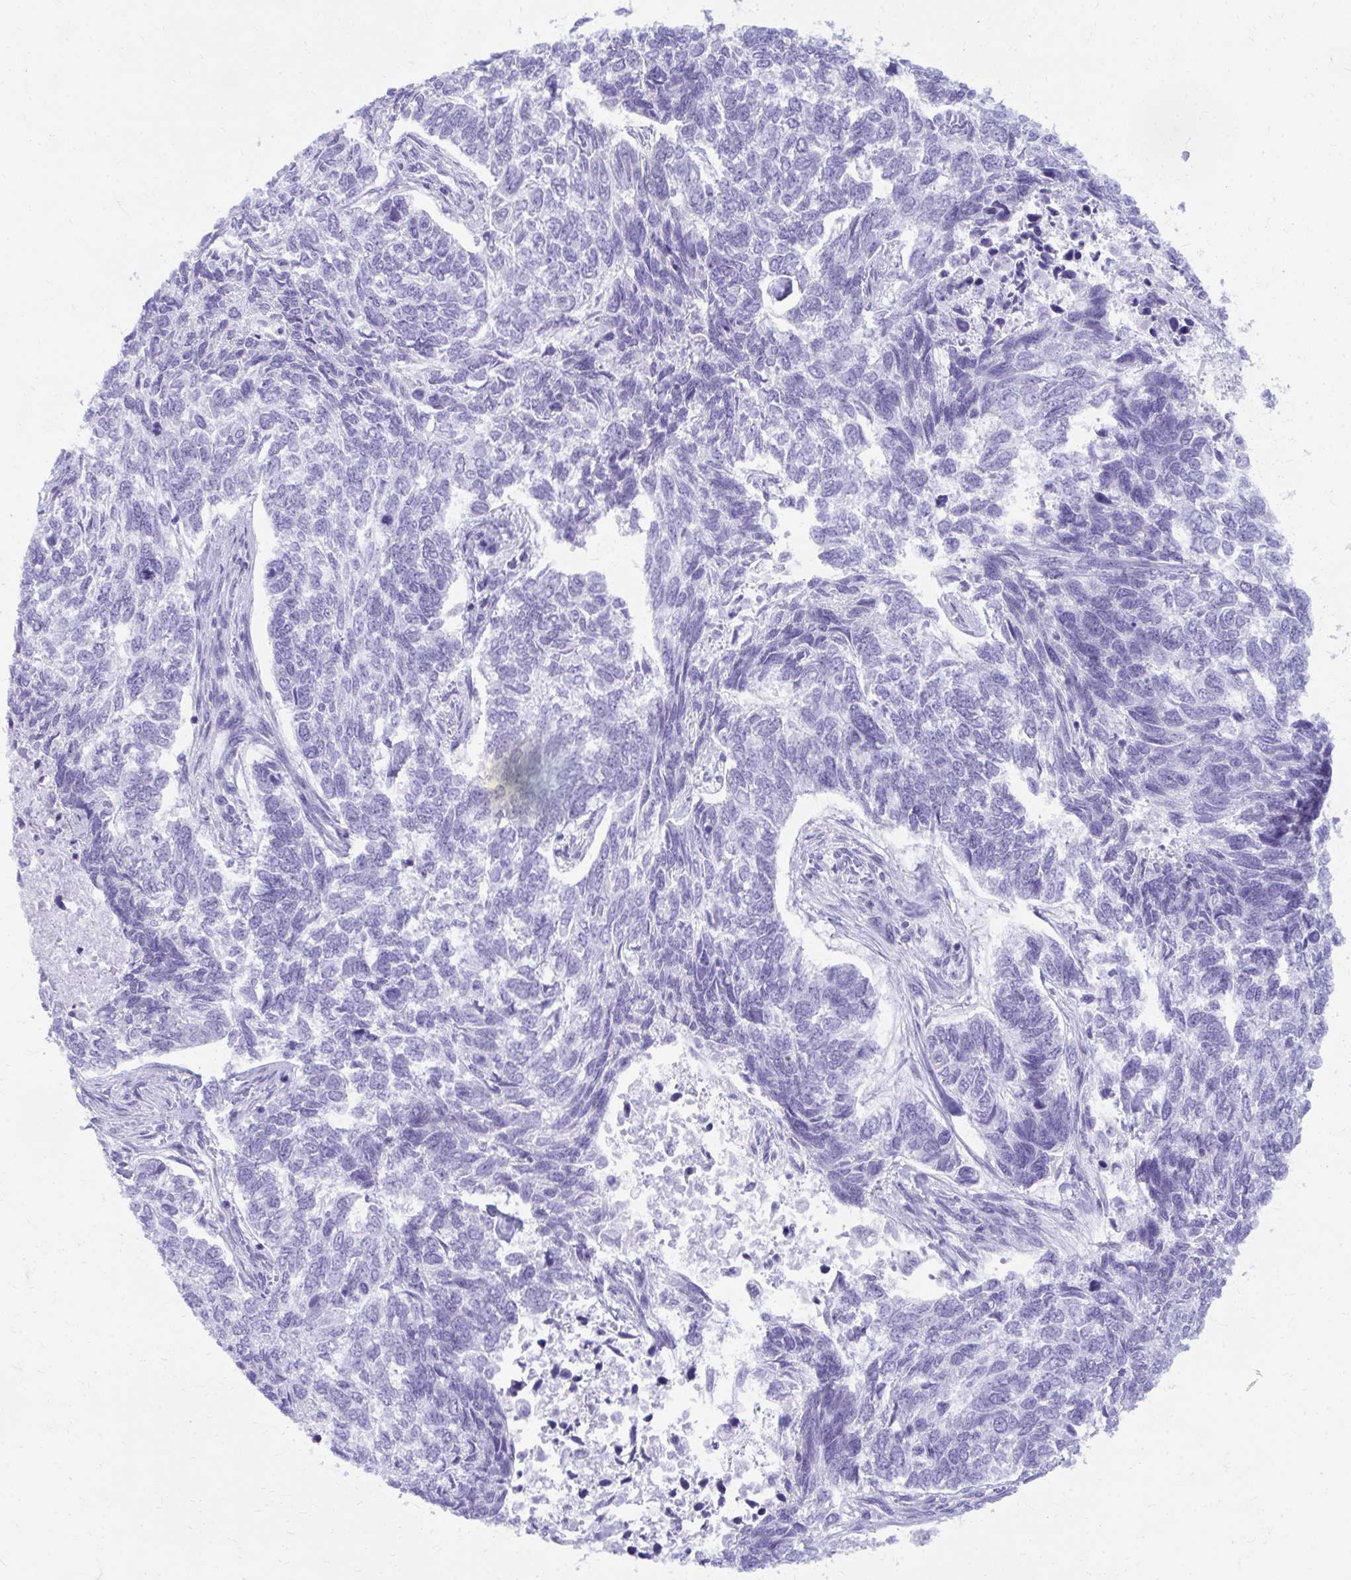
{"staining": {"intensity": "negative", "quantity": "none", "location": "none"}, "tissue": "skin cancer", "cell_type": "Tumor cells", "image_type": "cancer", "snomed": [{"axis": "morphology", "description": "Basal cell carcinoma"}, {"axis": "topography", "description": "Skin"}], "caption": "Basal cell carcinoma (skin) was stained to show a protein in brown. There is no significant expression in tumor cells. The staining is performed using DAB brown chromogen with nuclei counter-stained in using hematoxylin.", "gene": "MAF1", "patient": {"sex": "female", "age": 65}}